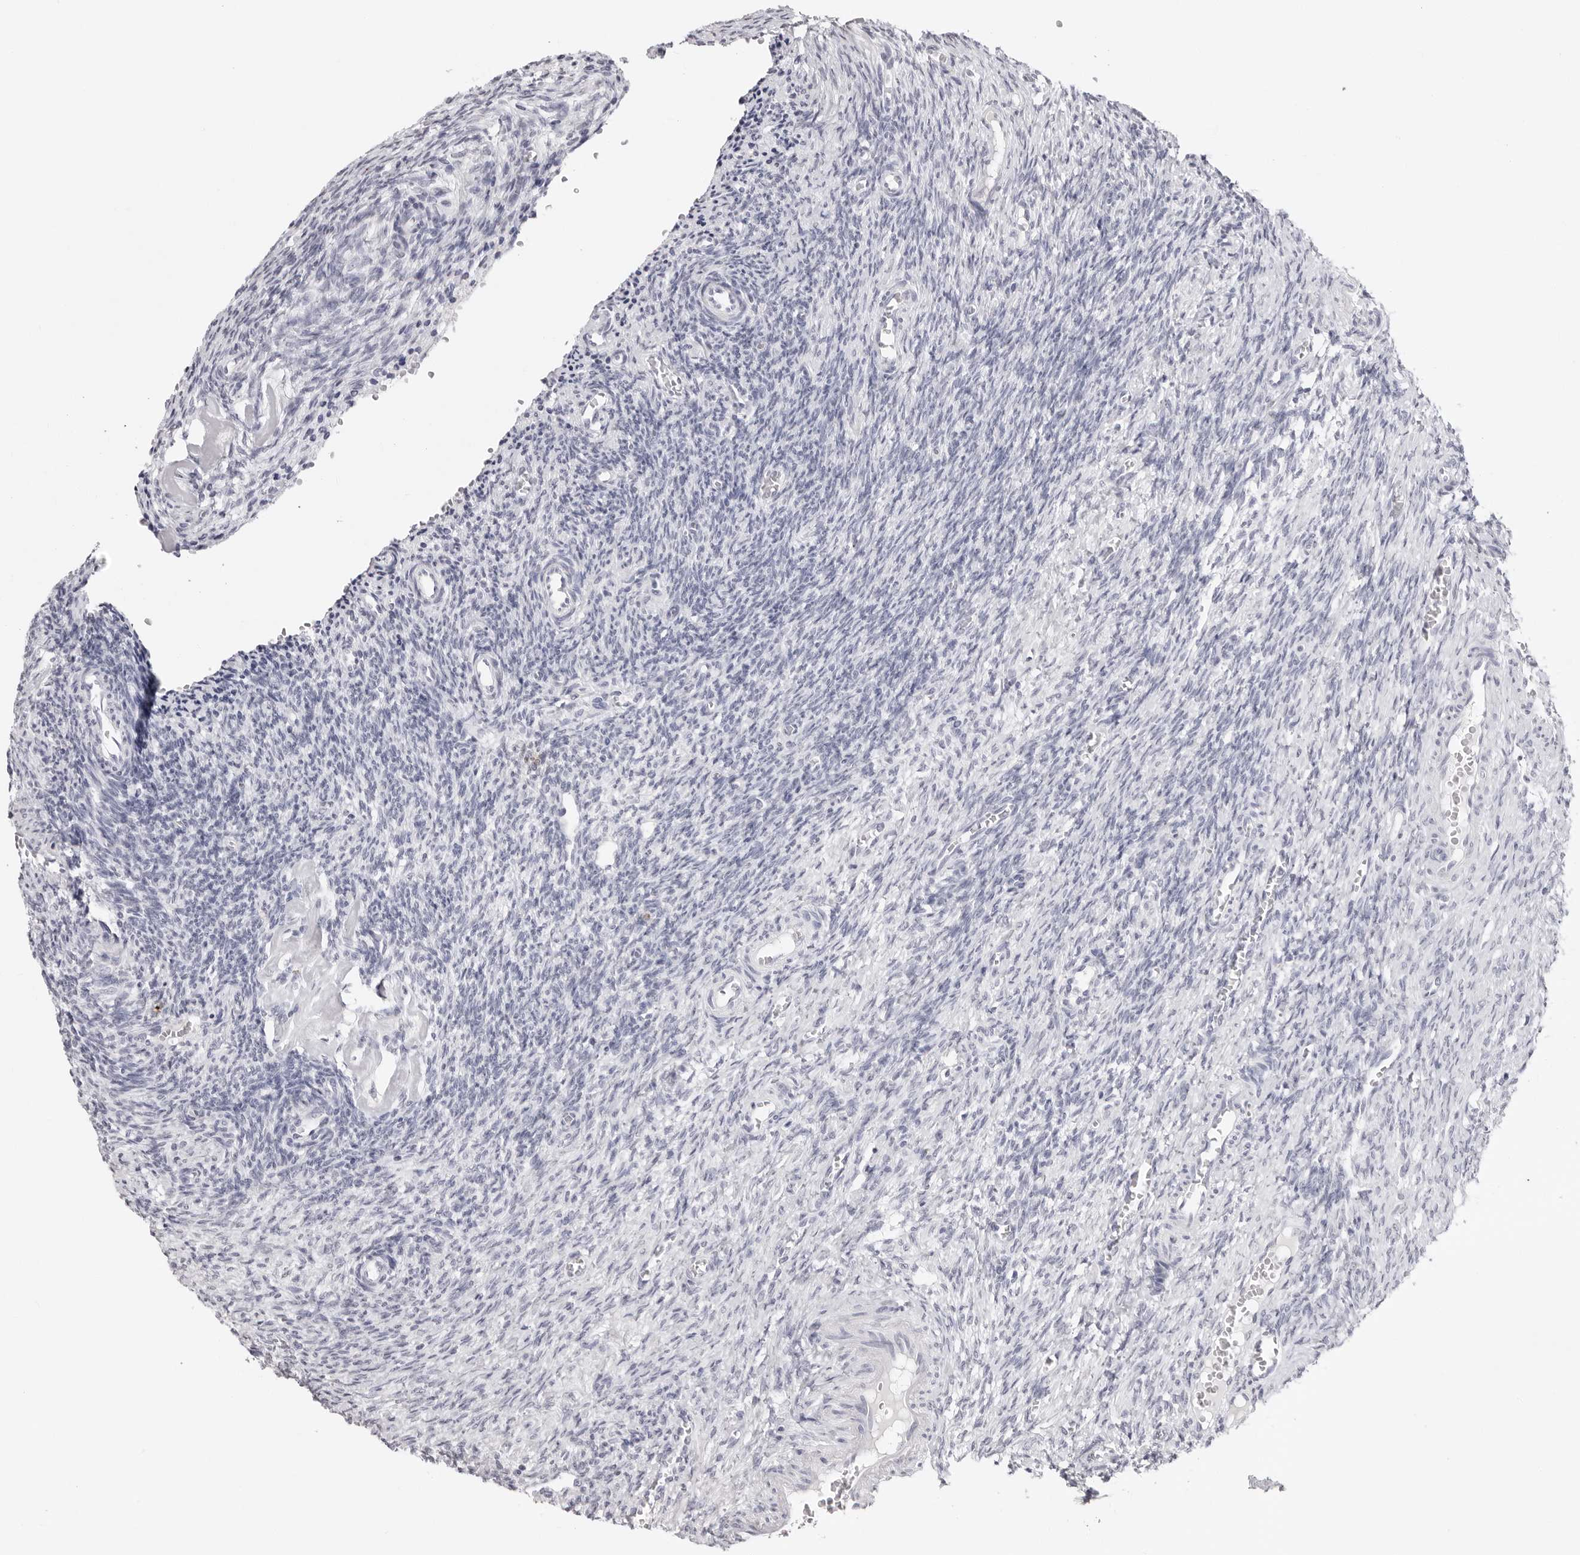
{"staining": {"intensity": "negative", "quantity": "none", "location": "none"}, "tissue": "ovary", "cell_type": "Follicle cells", "image_type": "normal", "snomed": [{"axis": "morphology", "description": "Normal tissue, NOS"}, {"axis": "topography", "description": "Ovary"}], "caption": "Immunohistochemistry histopathology image of benign ovary: ovary stained with DAB (3,3'-diaminobenzidine) shows no significant protein staining in follicle cells.", "gene": "CST5", "patient": {"sex": "female", "age": 27}}